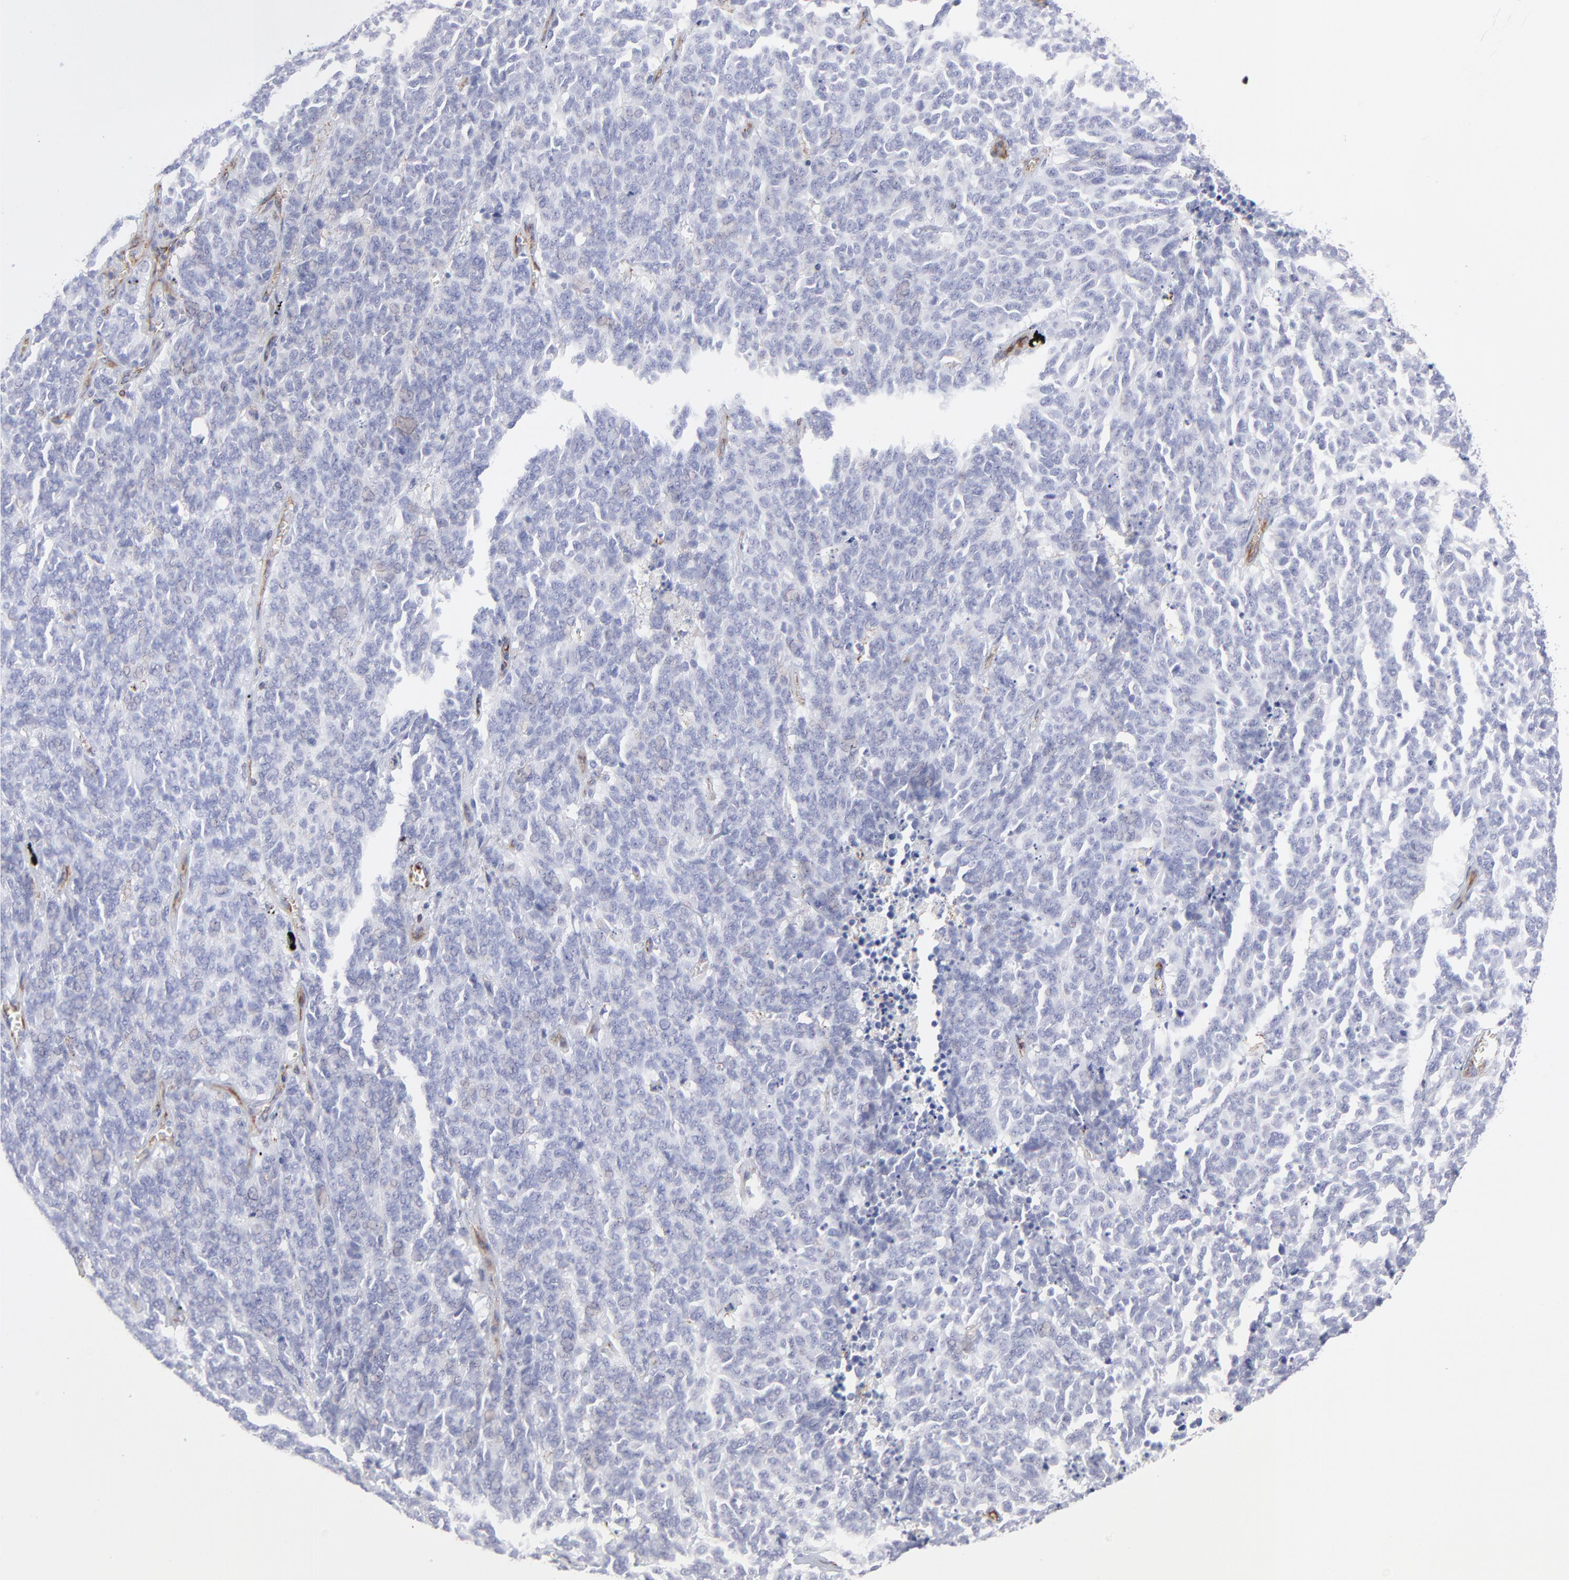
{"staining": {"intensity": "negative", "quantity": "none", "location": "none"}, "tissue": "lung cancer", "cell_type": "Tumor cells", "image_type": "cancer", "snomed": [{"axis": "morphology", "description": "Neoplasm, malignant, NOS"}, {"axis": "topography", "description": "Lung"}], "caption": "Lung malignant neoplasm stained for a protein using IHC shows no staining tumor cells.", "gene": "COX8C", "patient": {"sex": "female", "age": 58}}